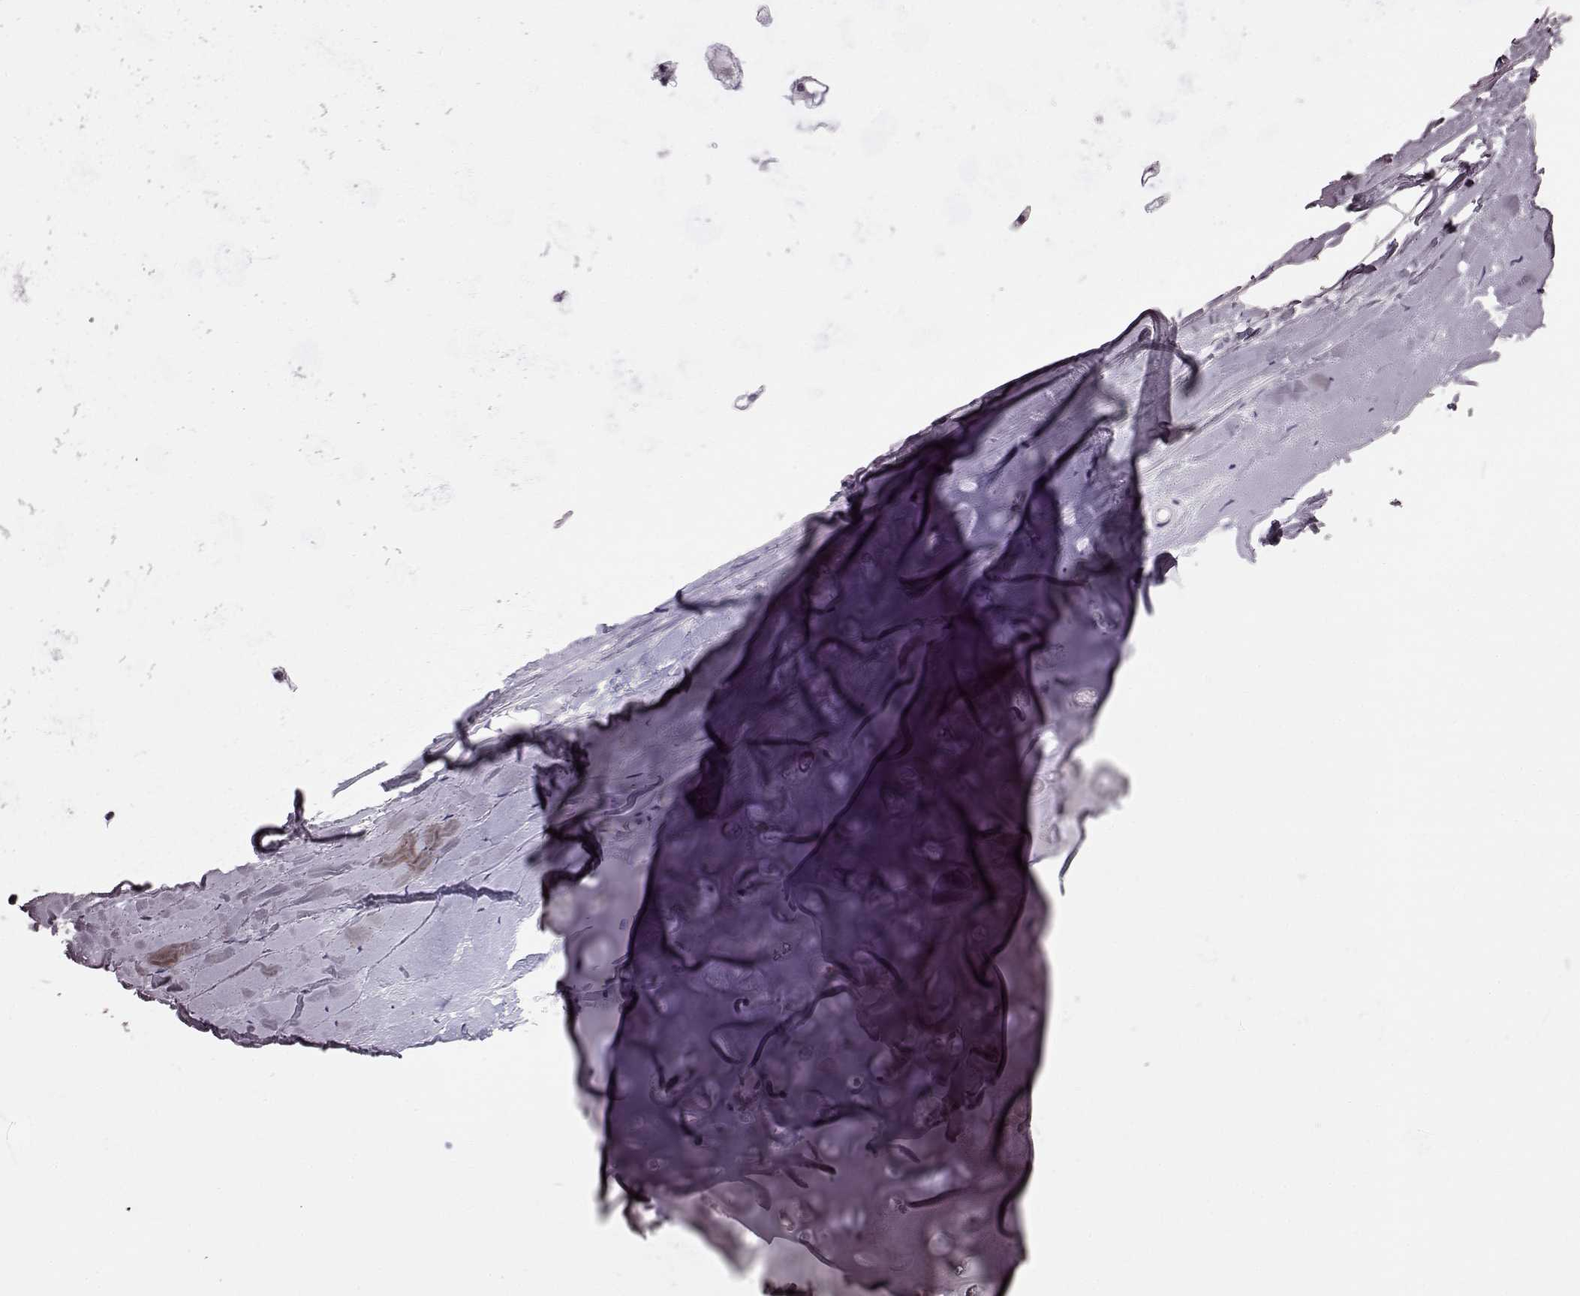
{"staining": {"intensity": "negative", "quantity": "none", "location": "none"}, "tissue": "soft tissue", "cell_type": "Chondrocytes", "image_type": "normal", "snomed": [{"axis": "morphology", "description": "Normal tissue, NOS"}, {"axis": "topography", "description": "Lymph node"}, {"axis": "topography", "description": "Bronchus"}], "caption": "Immunohistochemistry image of unremarkable human soft tissue stained for a protein (brown), which exhibits no expression in chondrocytes.", "gene": "SNTG1", "patient": {"sex": "female", "age": 70}}